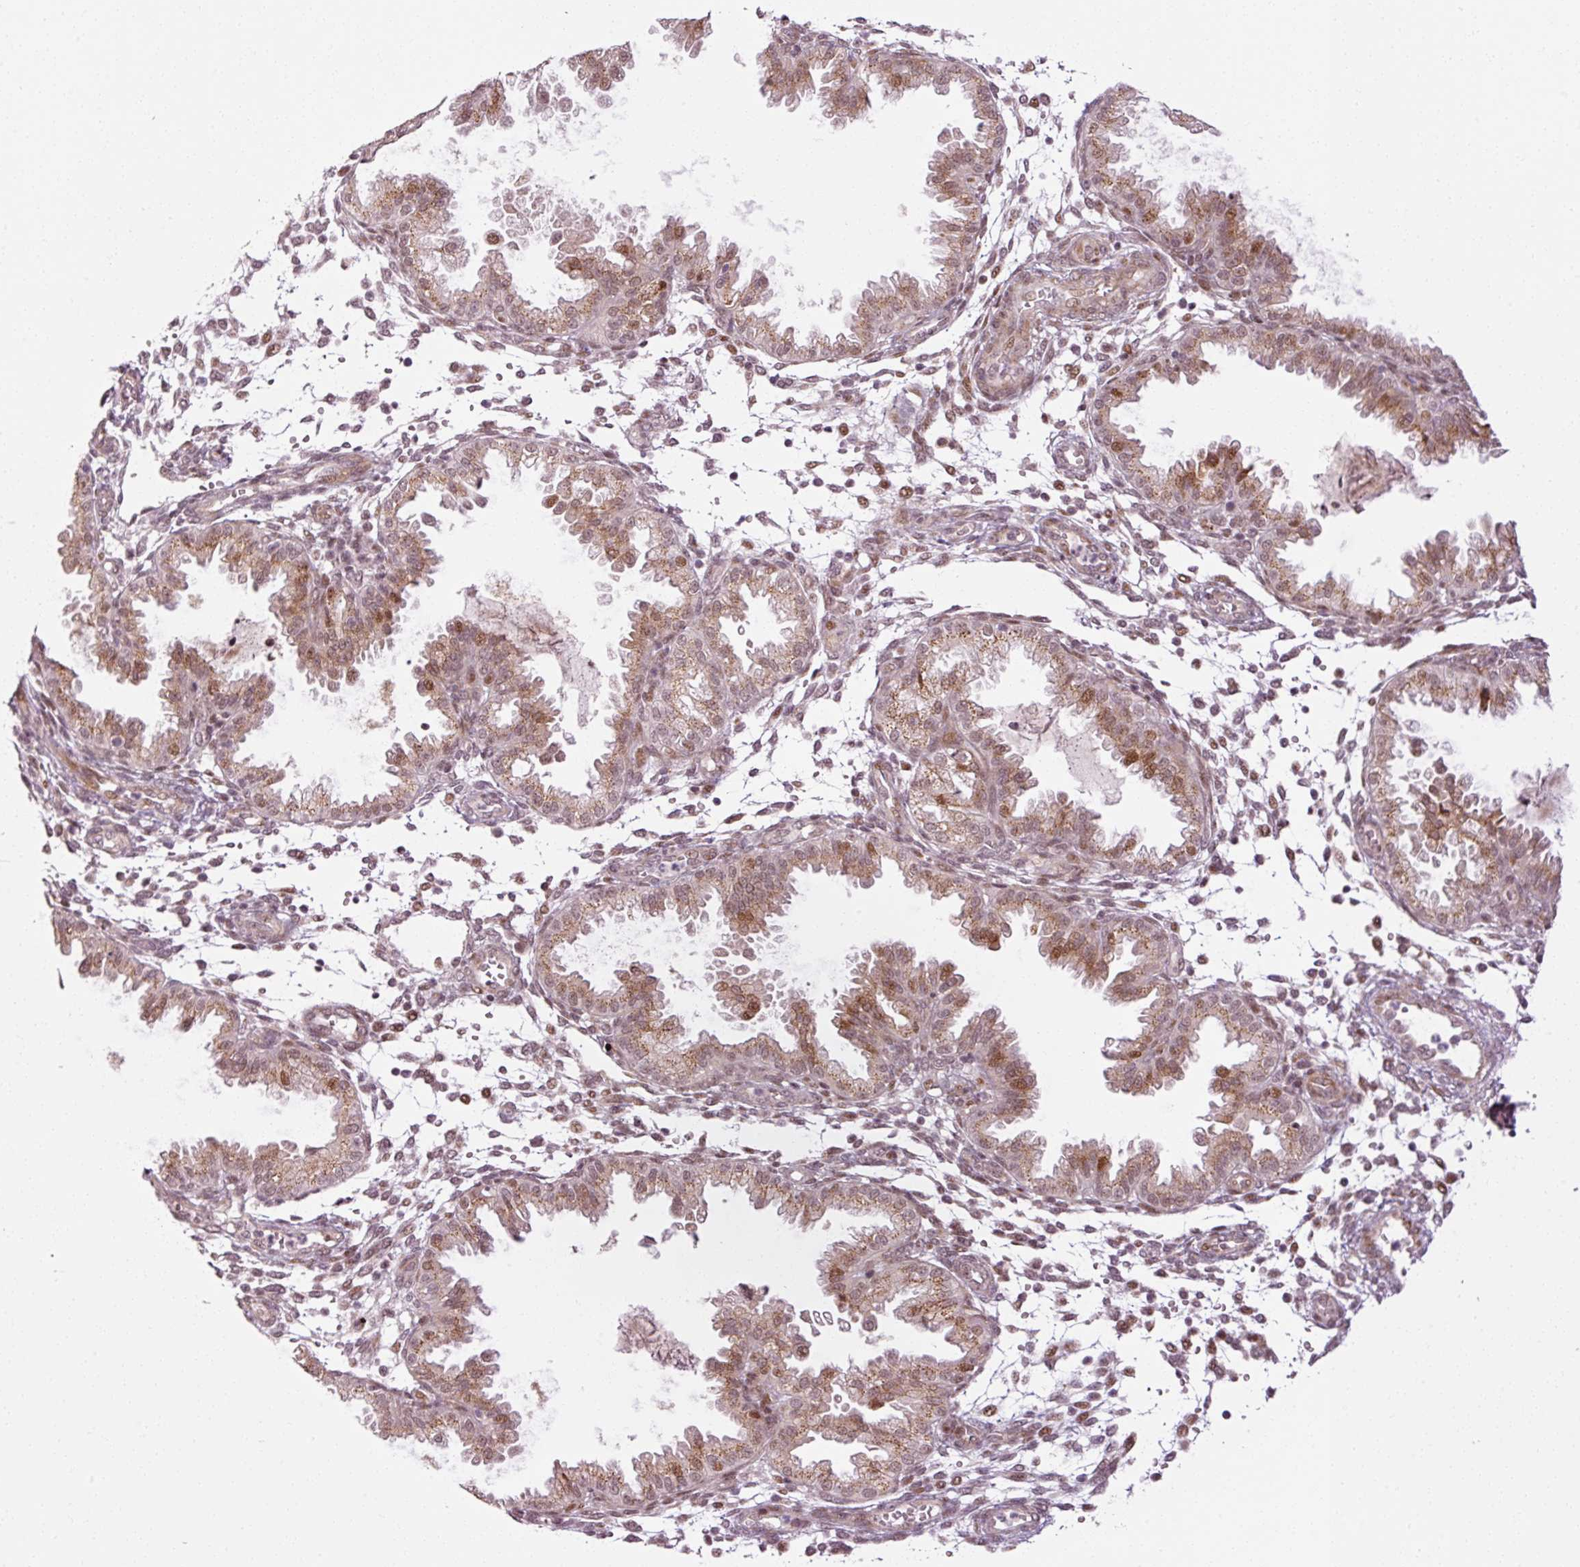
{"staining": {"intensity": "moderate", "quantity": "25%-75%", "location": "cytoplasmic/membranous,nuclear"}, "tissue": "endometrium", "cell_type": "Cells in endometrial stroma", "image_type": "normal", "snomed": [{"axis": "morphology", "description": "Normal tissue, NOS"}, {"axis": "topography", "description": "Endometrium"}], "caption": "Immunohistochemical staining of benign human endometrium reveals medium levels of moderate cytoplasmic/membranous,nuclear expression in about 25%-75% of cells in endometrial stroma. (DAB (3,3'-diaminobenzidine) IHC, brown staining for protein, blue staining for nuclei).", "gene": "ANKRD20A1", "patient": {"sex": "female", "age": 33}}